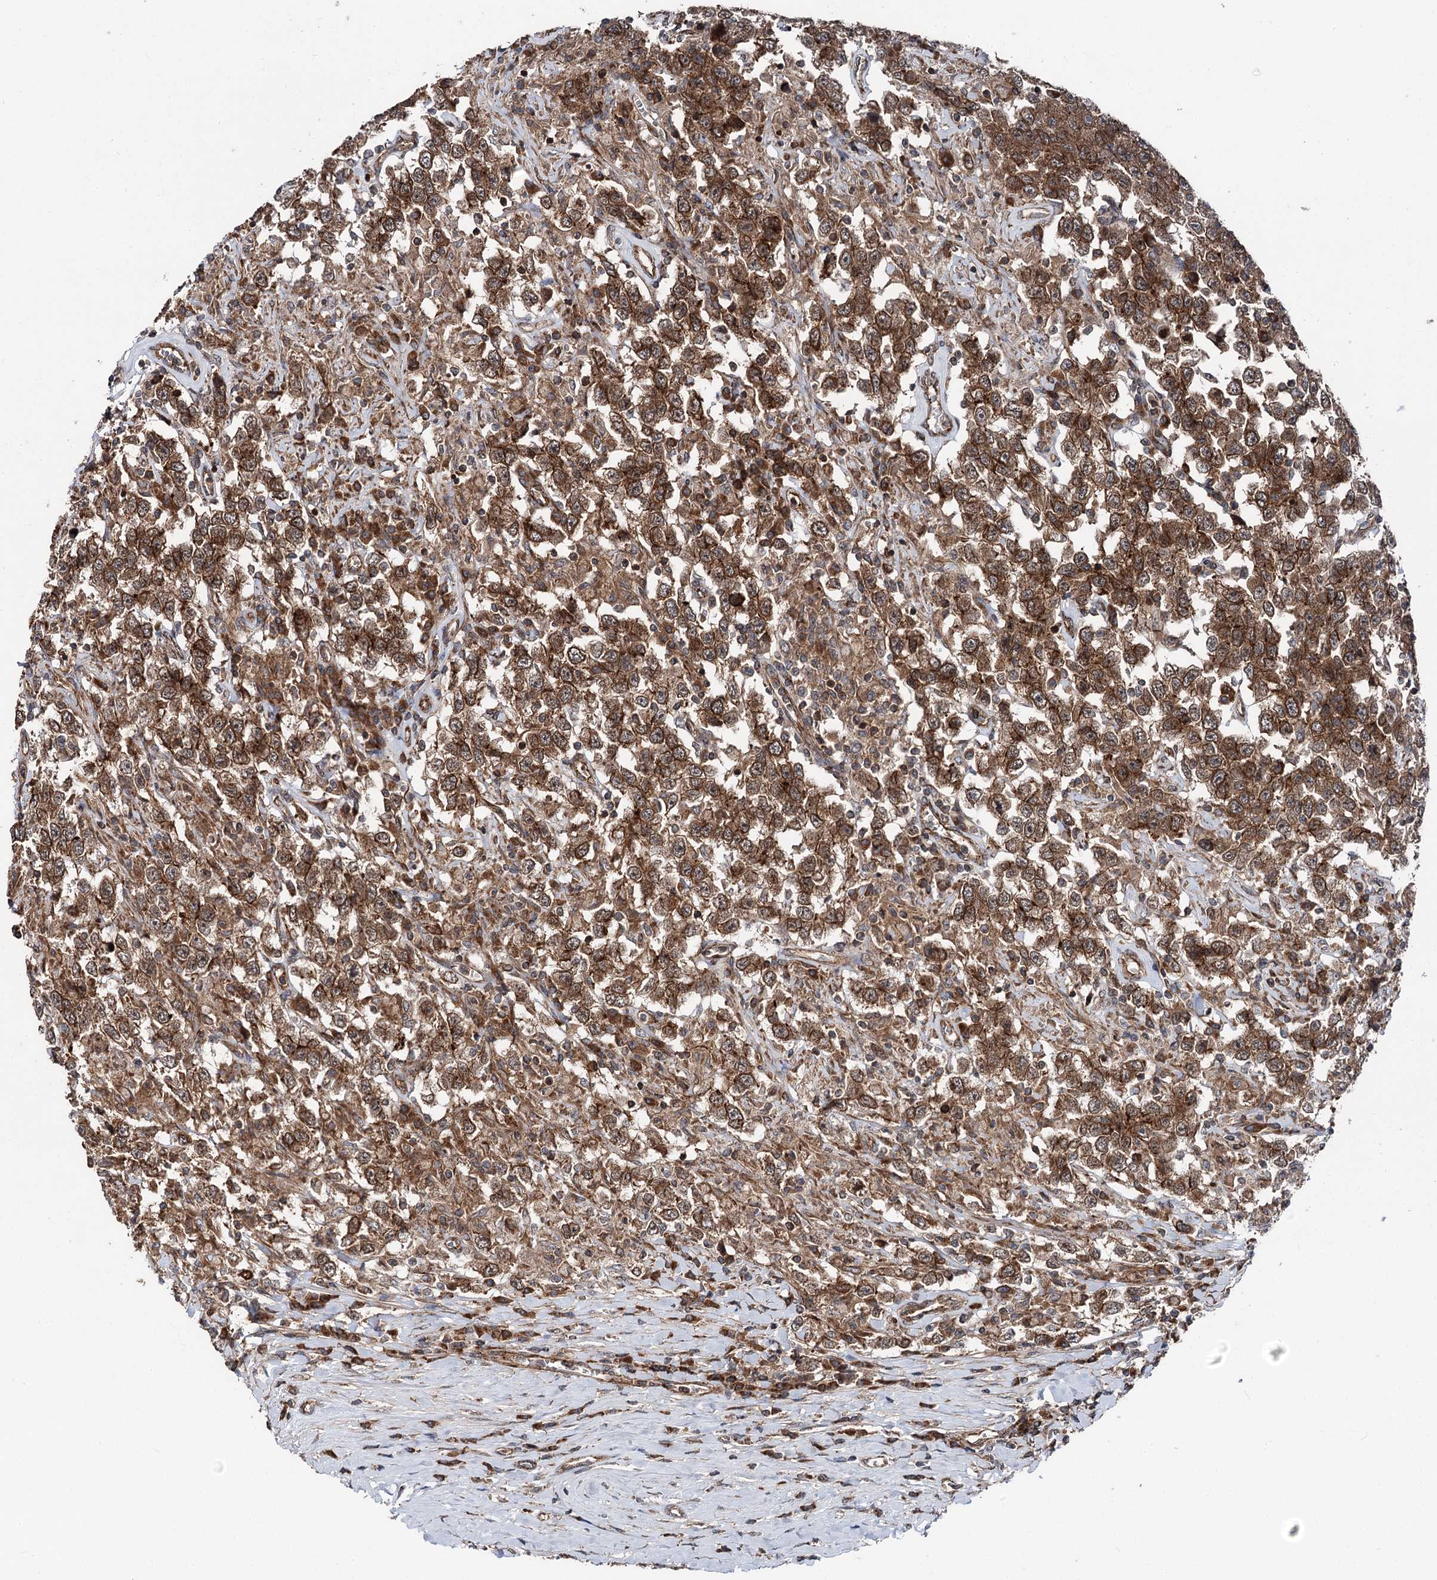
{"staining": {"intensity": "strong", "quantity": ">75%", "location": "cytoplasmic/membranous"}, "tissue": "testis cancer", "cell_type": "Tumor cells", "image_type": "cancer", "snomed": [{"axis": "morphology", "description": "Seminoma, NOS"}, {"axis": "topography", "description": "Testis"}], "caption": "DAB (3,3'-diaminobenzidine) immunohistochemical staining of human testis seminoma exhibits strong cytoplasmic/membranous protein staining in approximately >75% of tumor cells.", "gene": "ITFG2", "patient": {"sex": "male", "age": 41}}